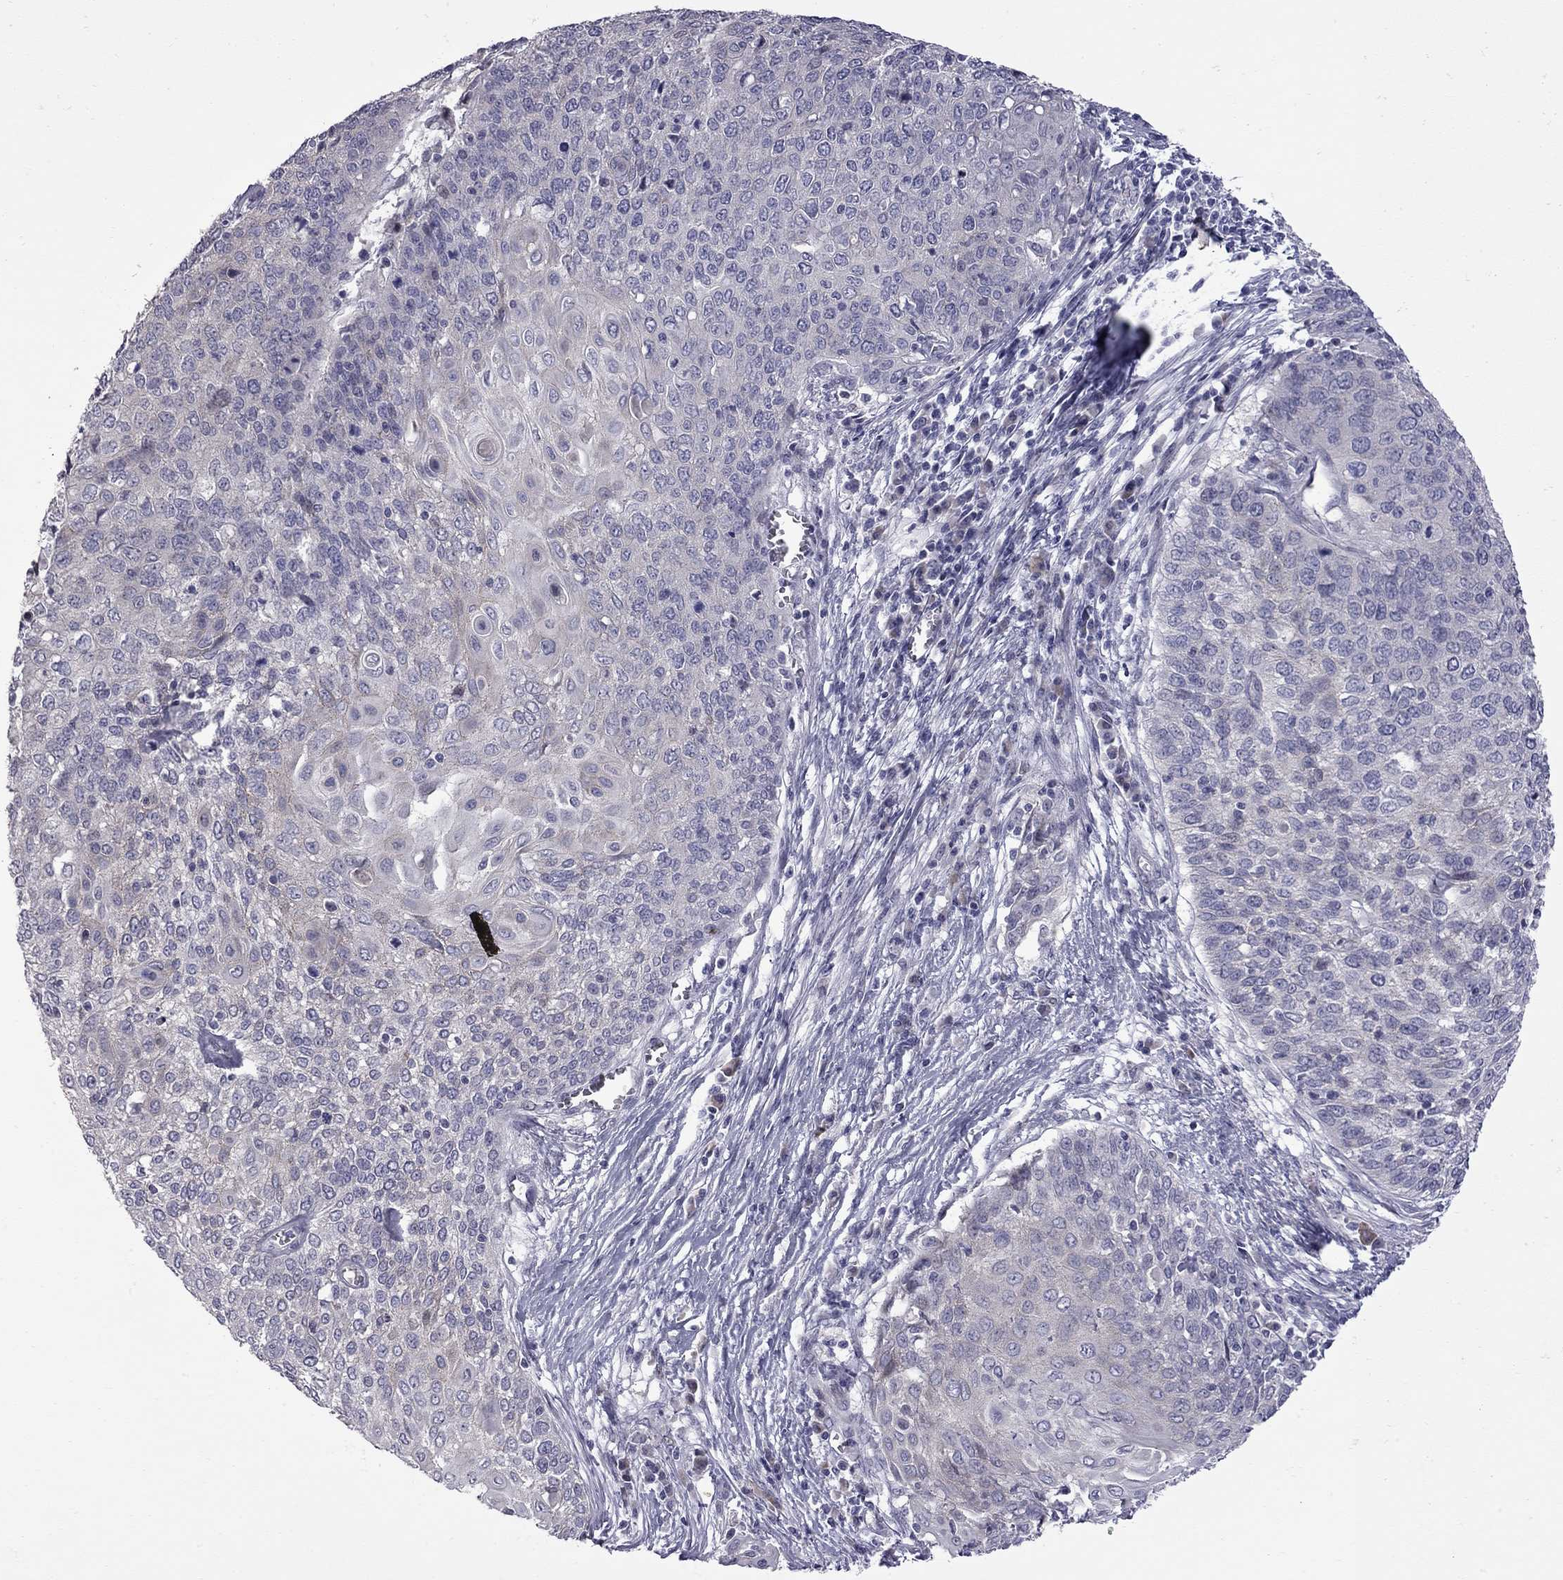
{"staining": {"intensity": "weak", "quantity": "<25%", "location": "cytoplasmic/membranous"}, "tissue": "cervical cancer", "cell_type": "Tumor cells", "image_type": "cancer", "snomed": [{"axis": "morphology", "description": "Squamous cell carcinoma, NOS"}, {"axis": "topography", "description": "Cervix"}], "caption": "A micrograph of cervical cancer (squamous cell carcinoma) stained for a protein displays no brown staining in tumor cells.", "gene": "NRARP", "patient": {"sex": "female", "age": 39}}